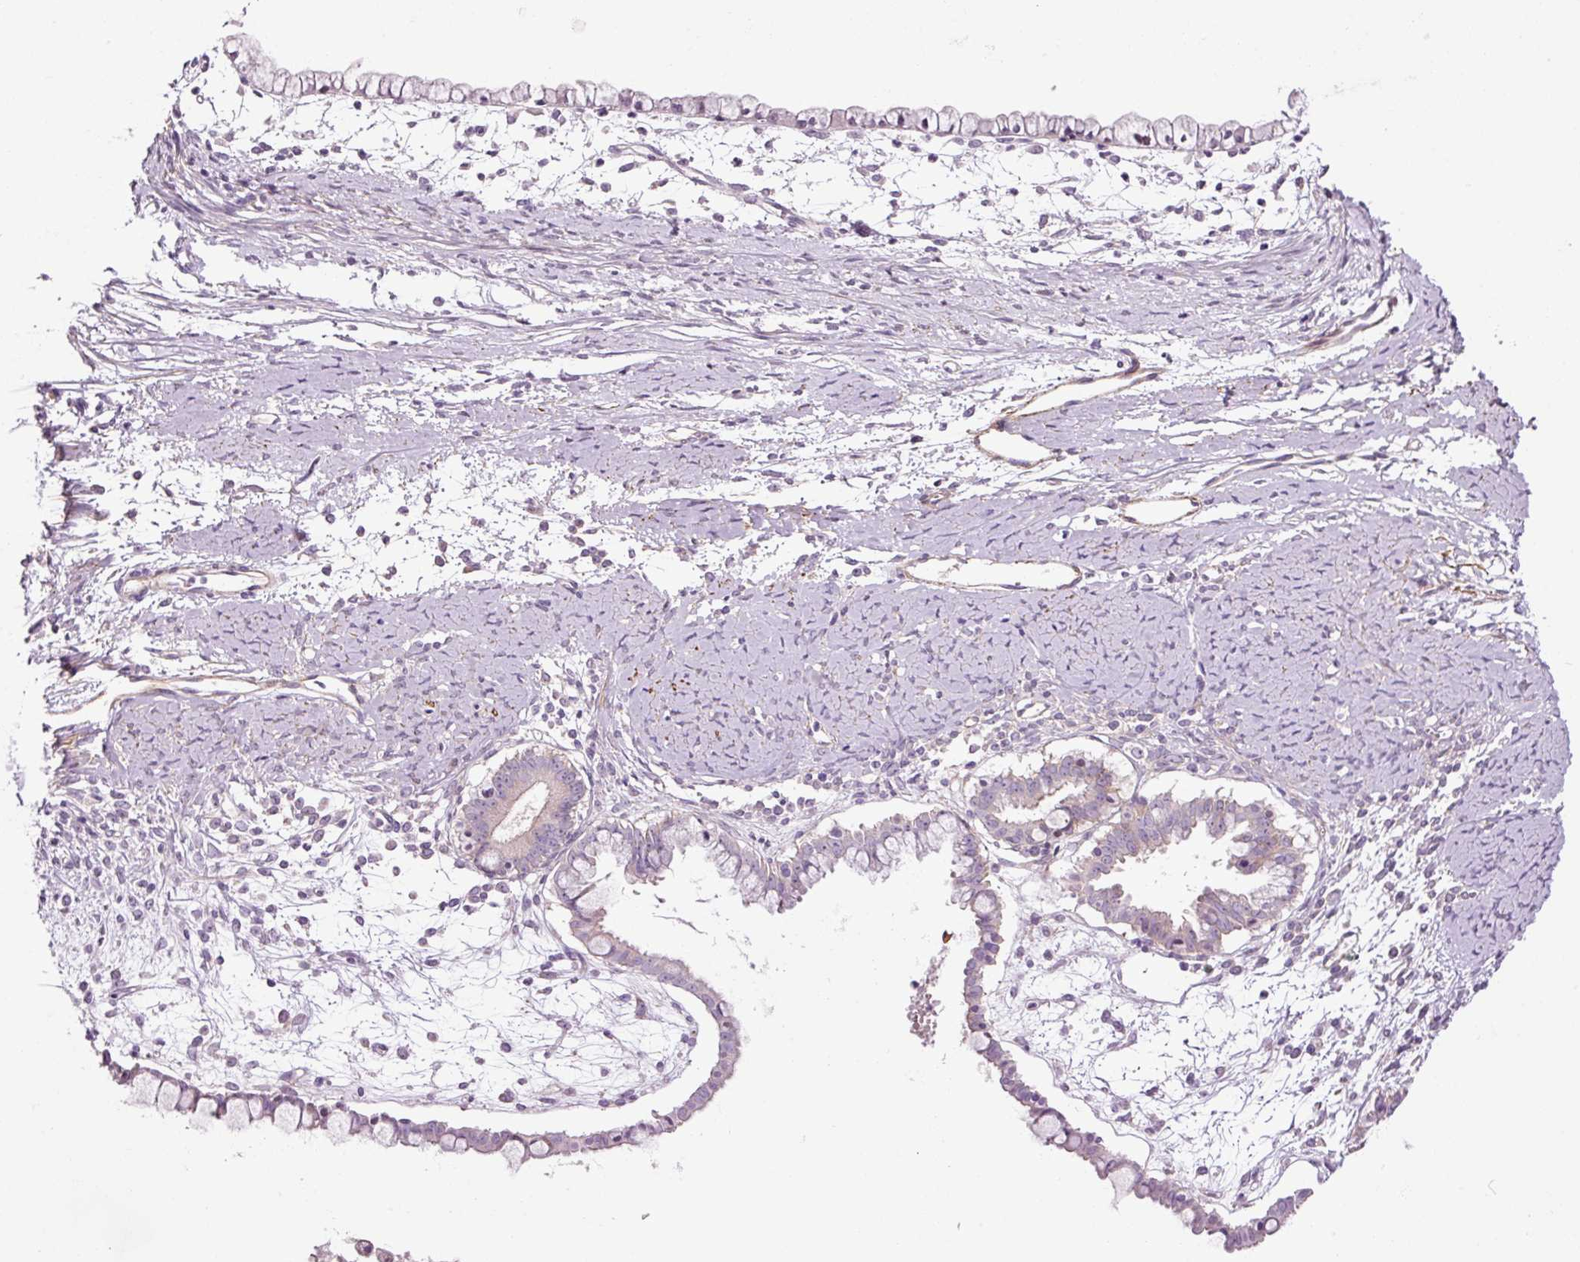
{"staining": {"intensity": "negative", "quantity": "none", "location": "none"}, "tissue": "ovarian cancer", "cell_type": "Tumor cells", "image_type": "cancer", "snomed": [{"axis": "morphology", "description": "Cystadenocarcinoma, mucinous, NOS"}, {"axis": "topography", "description": "Ovary"}], "caption": "Ovarian cancer was stained to show a protein in brown. There is no significant positivity in tumor cells. The staining was performed using DAB to visualize the protein expression in brown, while the nuclei were stained in blue with hematoxylin (Magnification: 20x).", "gene": "ANKRD20A1", "patient": {"sex": "female", "age": 61}}